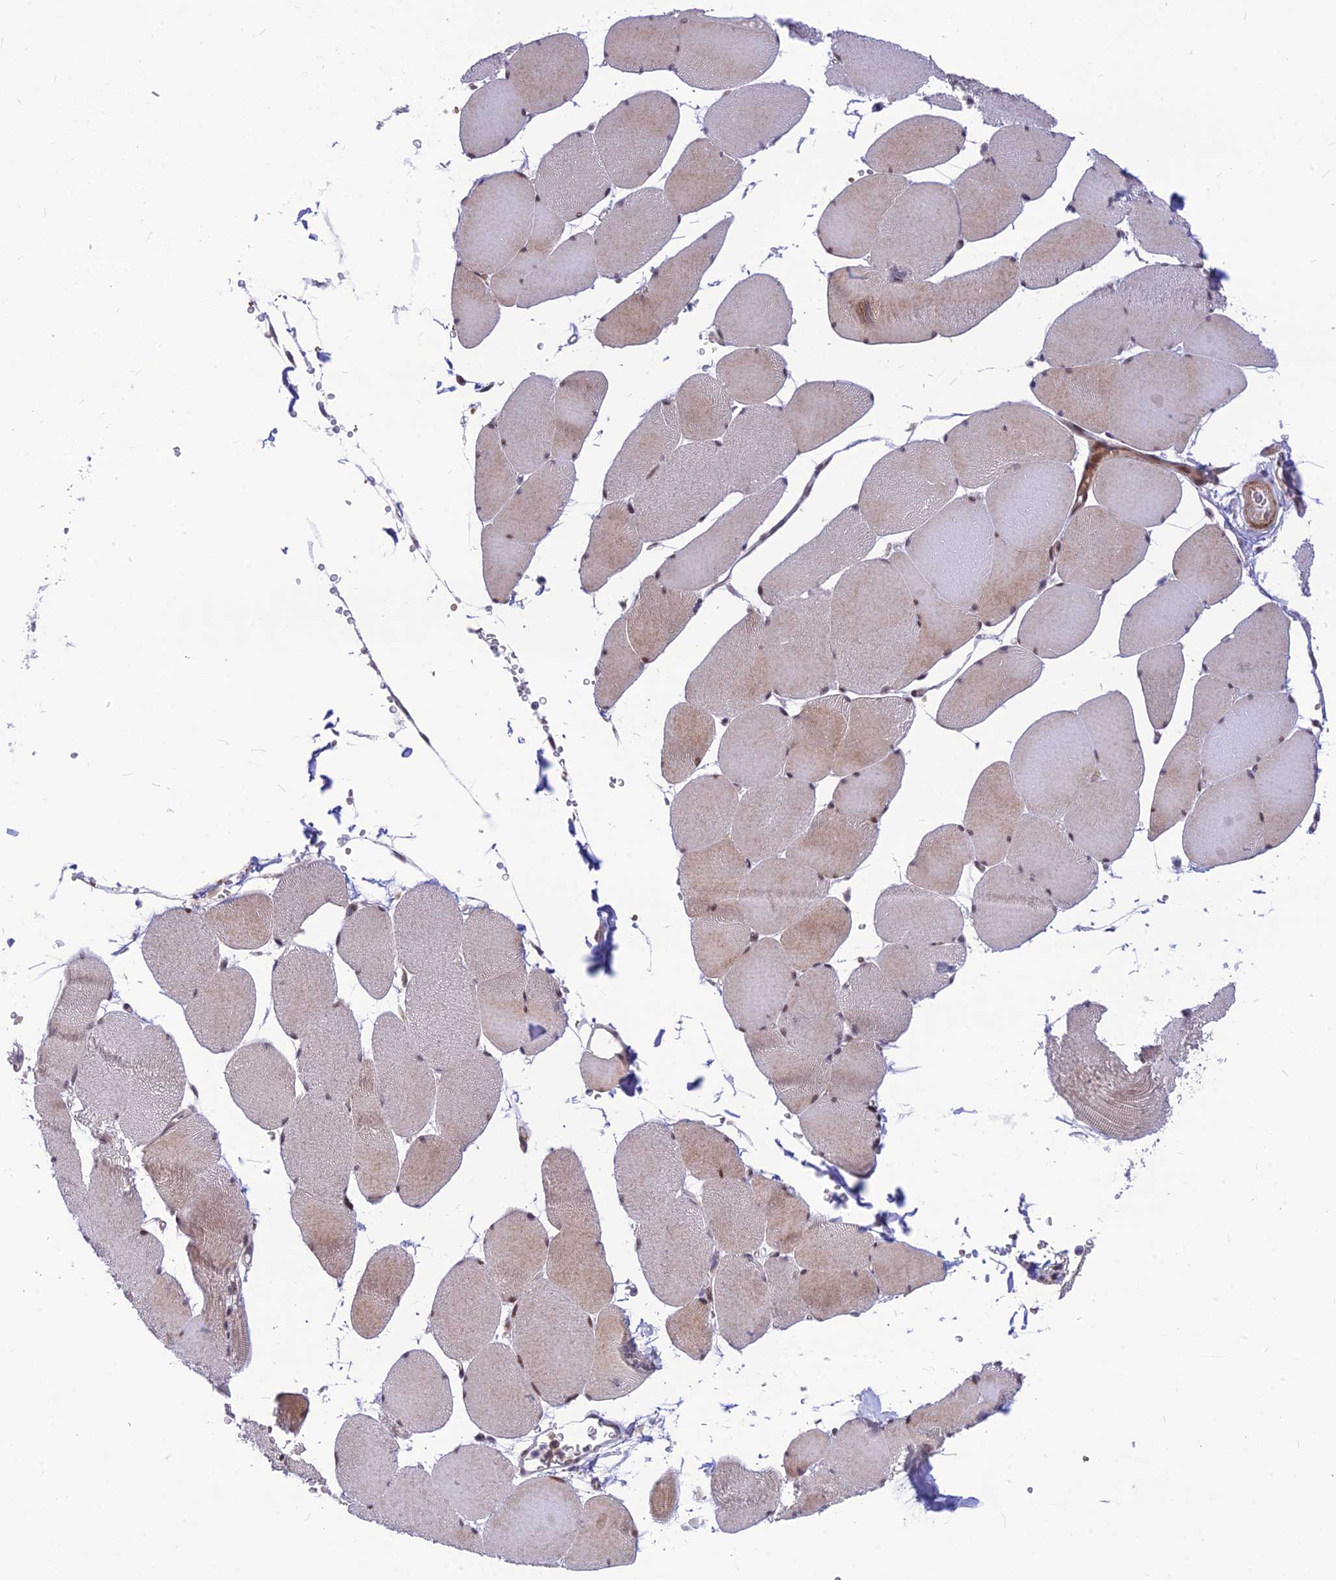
{"staining": {"intensity": "moderate", "quantity": "<25%", "location": "cytoplasmic/membranous,nuclear"}, "tissue": "skeletal muscle", "cell_type": "Myocytes", "image_type": "normal", "snomed": [{"axis": "morphology", "description": "Normal tissue, NOS"}, {"axis": "topography", "description": "Skeletal muscle"}, {"axis": "topography", "description": "Head-Neck"}], "caption": "A histopathology image showing moderate cytoplasmic/membranous,nuclear staining in about <25% of myocytes in normal skeletal muscle, as visualized by brown immunohistochemical staining.", "gene": "ASPDH", "patient": {"sex": "male", "age": 66}}